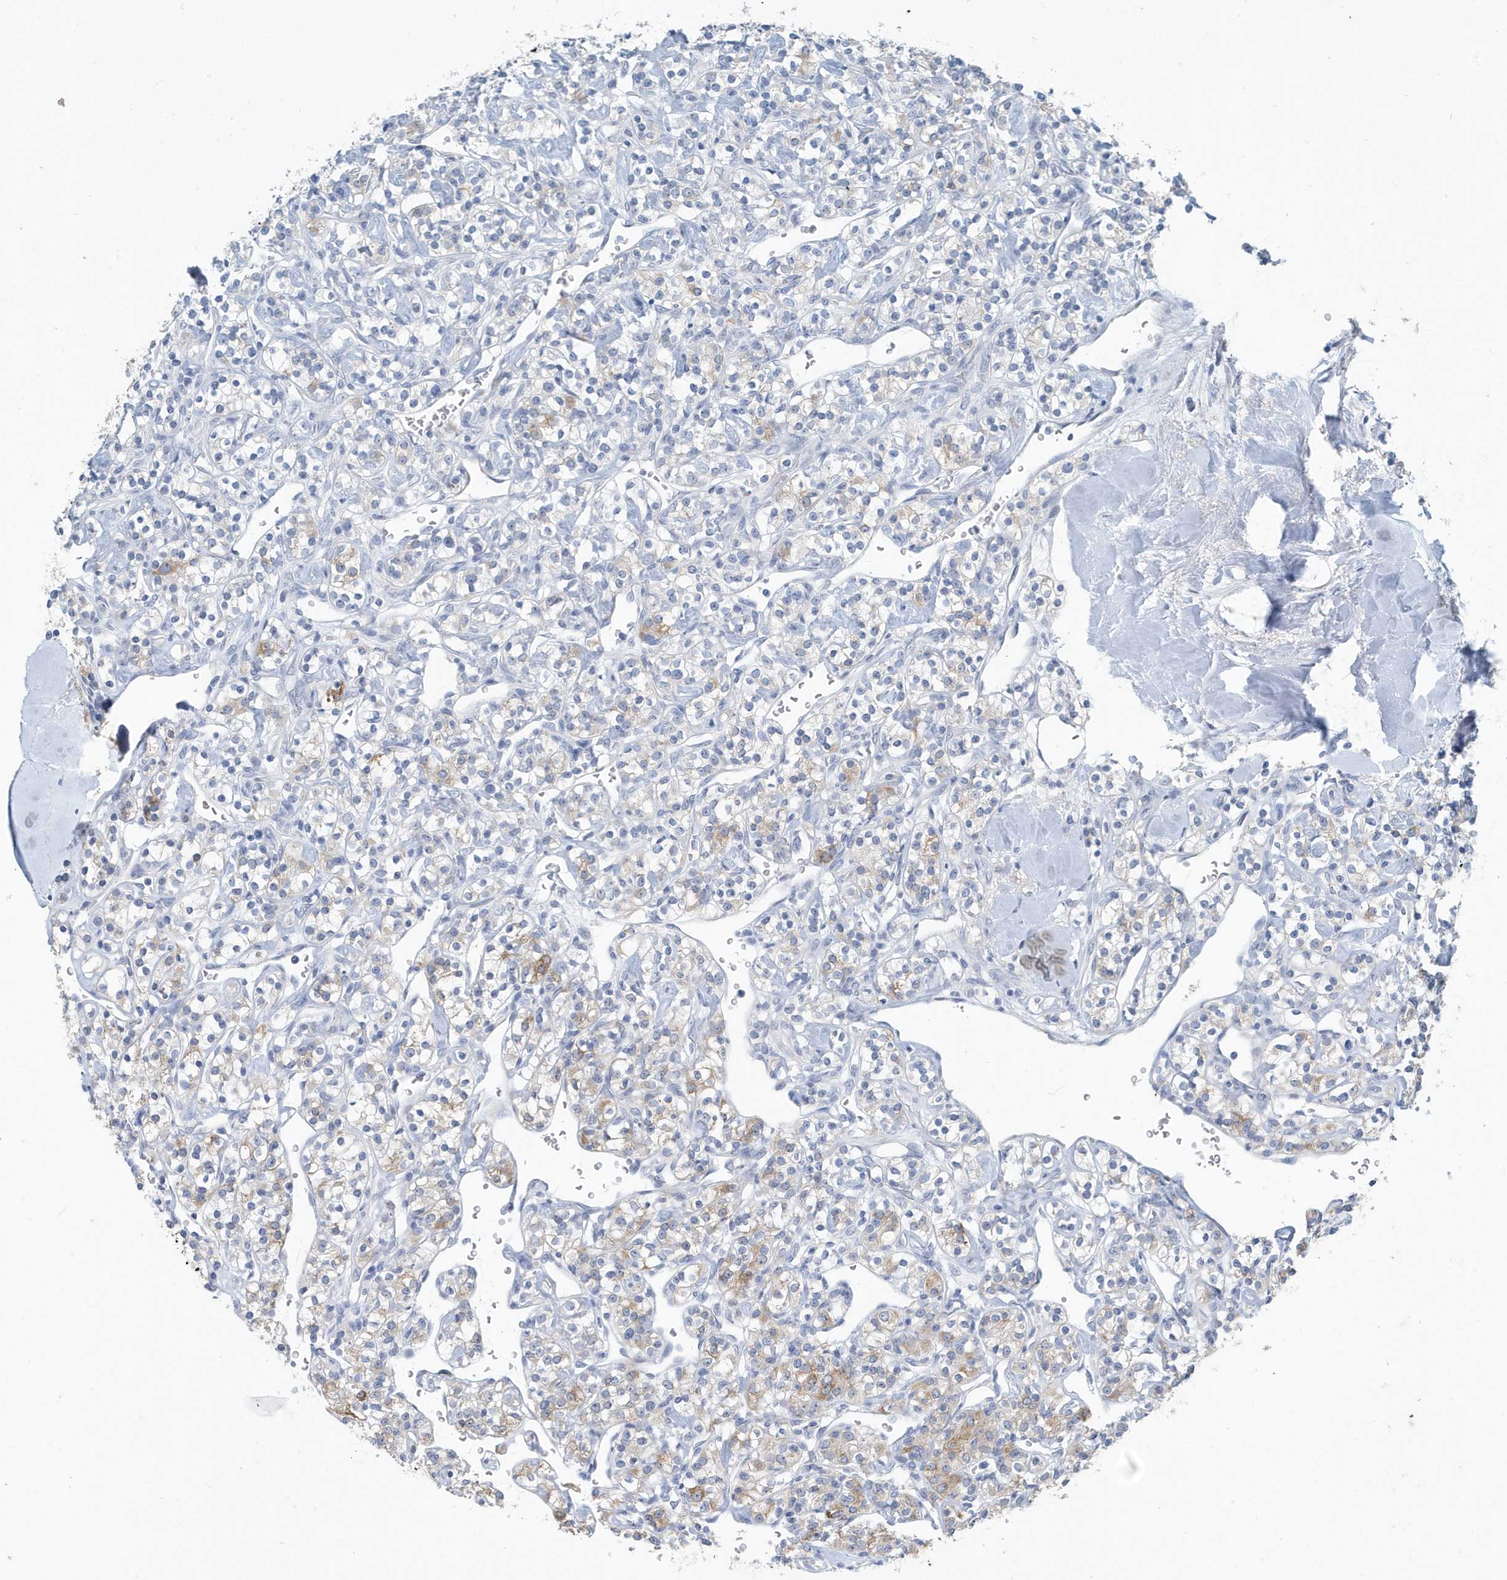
{"staining": {"intensity": "moderate", "quantity": "<25%", "location": "cytoplasmic/membranous"}, "tissue": "renal cancer", "cell_type": "Tumor cells", "image_type": "cancer", "snomed": [{"axis": "morphology", "description": "Adenocarcinoma, NOS"}, {"axis": "topography", "description": "Kidney"}], "caption": "The image demonstrates staining of renal cancer, revealing moderate cytoplasmic/membranous protein positivity (brown color) within tumor cells.", "gene": "UGT2B4", "patient": {"sex": "male", "age": 77}}